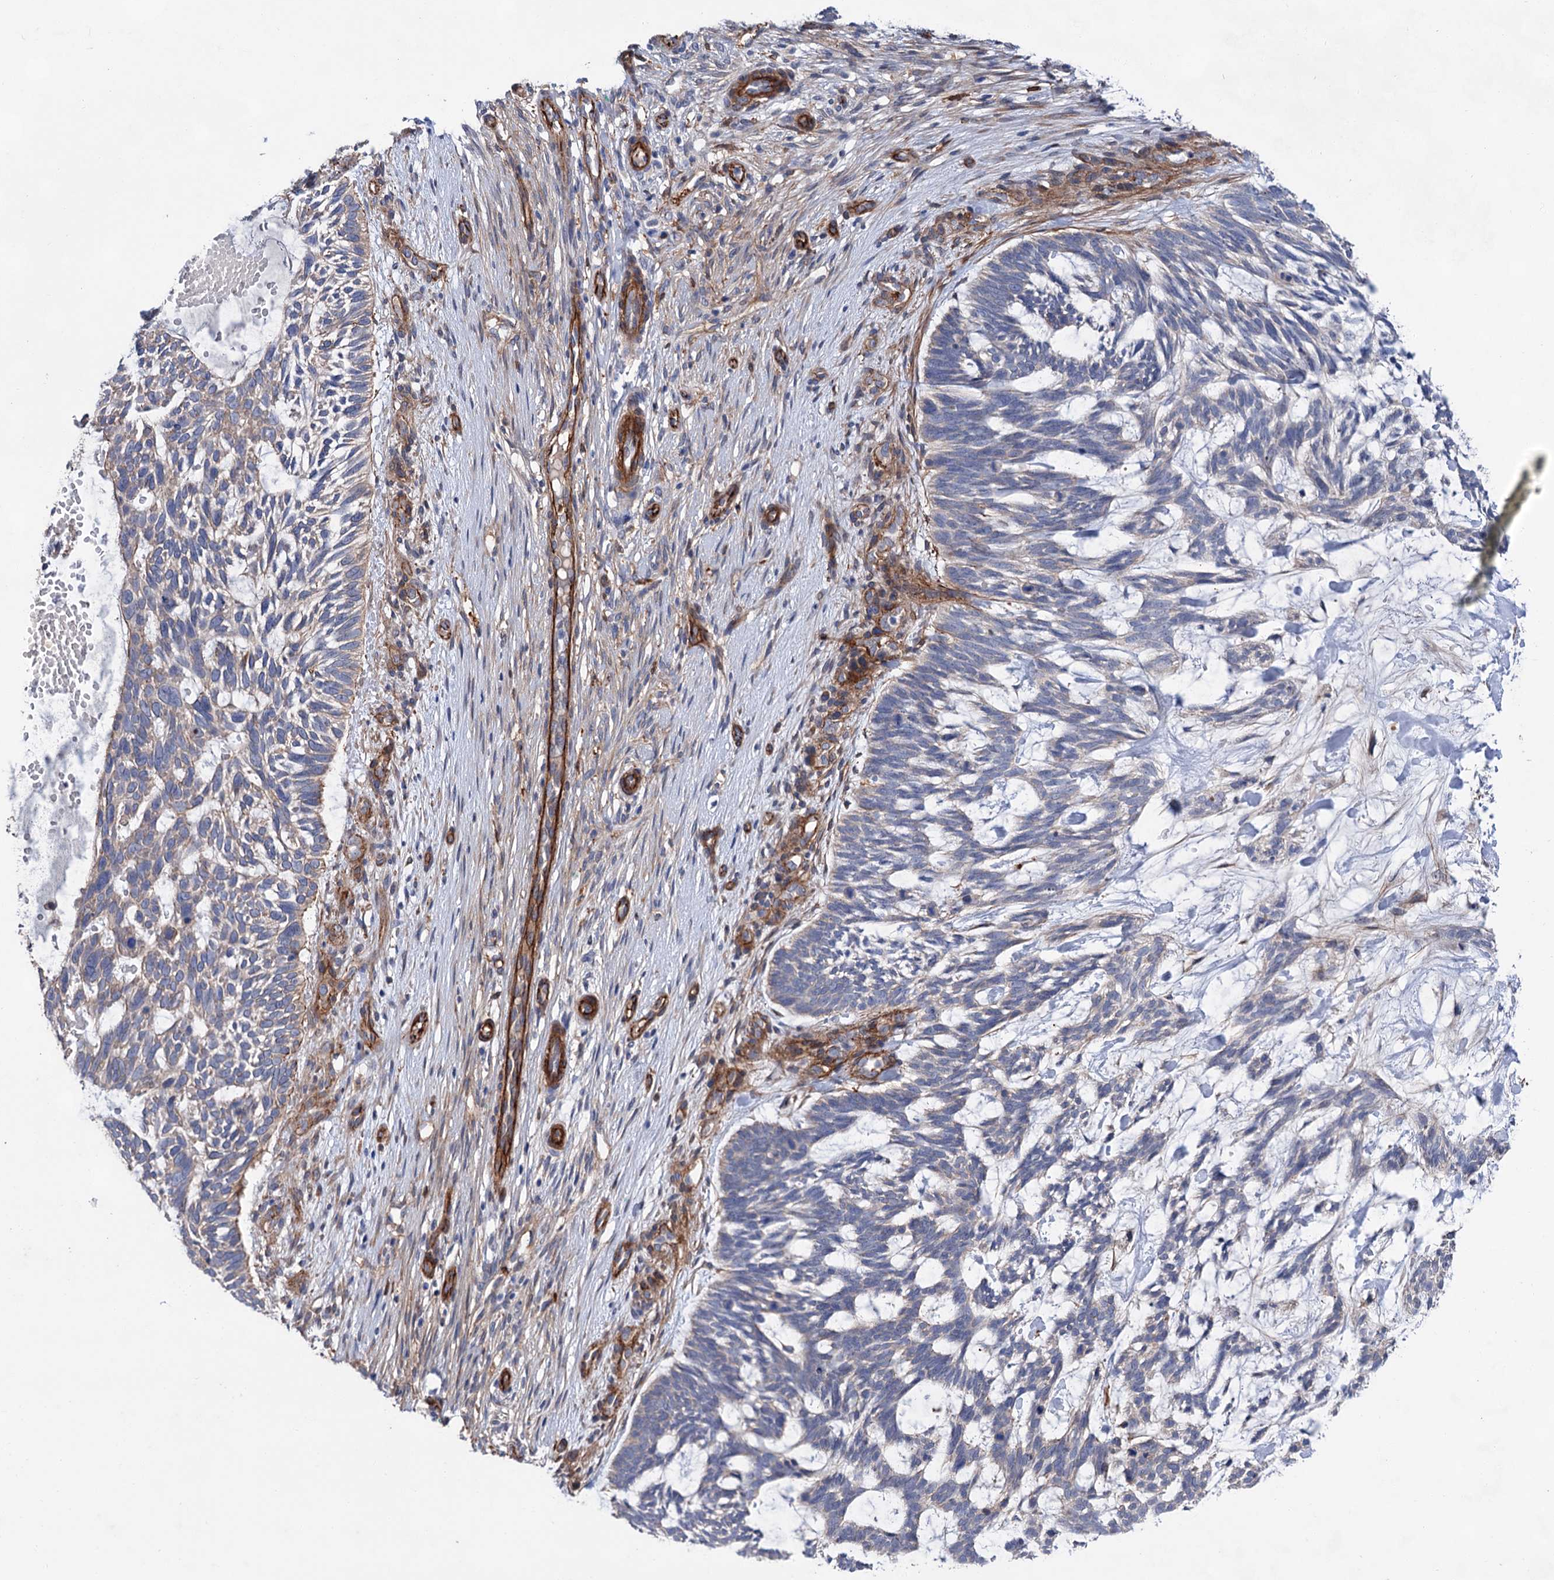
{"staining": {"intensity": "negative", "quantity": "none", "location": "none"}, "tissue": "skin cancer", "cell_type": "Tumor cells", "image_type": "cancer", "snomed": [{"axis": "morphology", "description": "Basal cell carcinoma"}, {"axis": "topography", "description": "Skin"}], "caption": "There is no significant expression in tumor cells of skin basal cell carcinoma.", "gene": "TMTC3", "patient": {"sex": "male", "age": 88}}